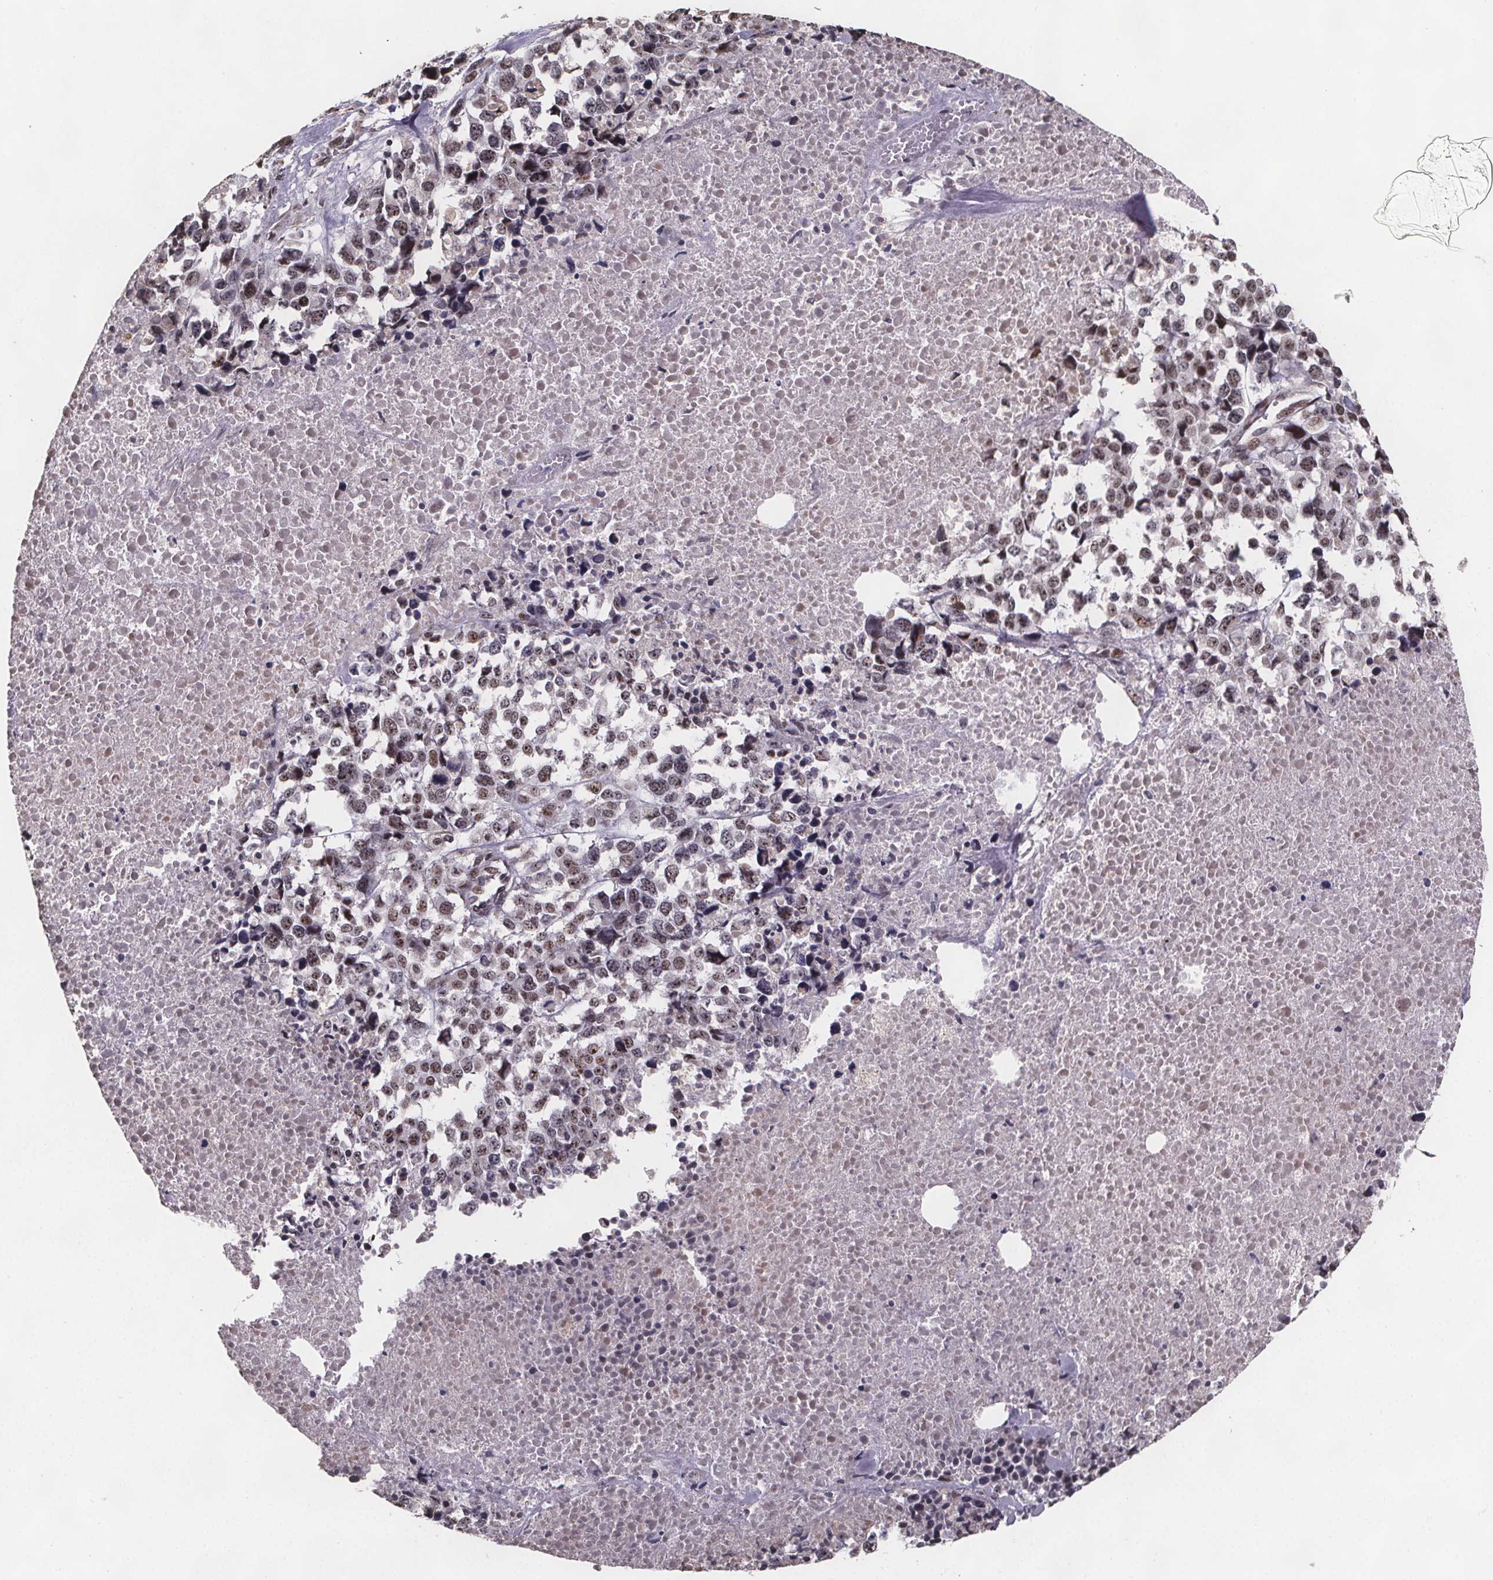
{"staining": {"intensity": "moderate", "quantity": ">75%", "location": "nuclear"}, "tissue": "melanoma", "cell_type": "Tumor cells", "image_type": "cancer", "snomed": [{"axis": "morphology", "description": "Malignant melanoma, Metastatic site"}, {"axis": "topography", "description": "Skin"}], "caption": "A photomicrograph showing moderate nuclear expression in about >75% of tumor cells in melanoma, as visualized by brown immunohistochemical staining.", "gene": "U2SURP", "patient": {"sex": "male", "age": 84}}